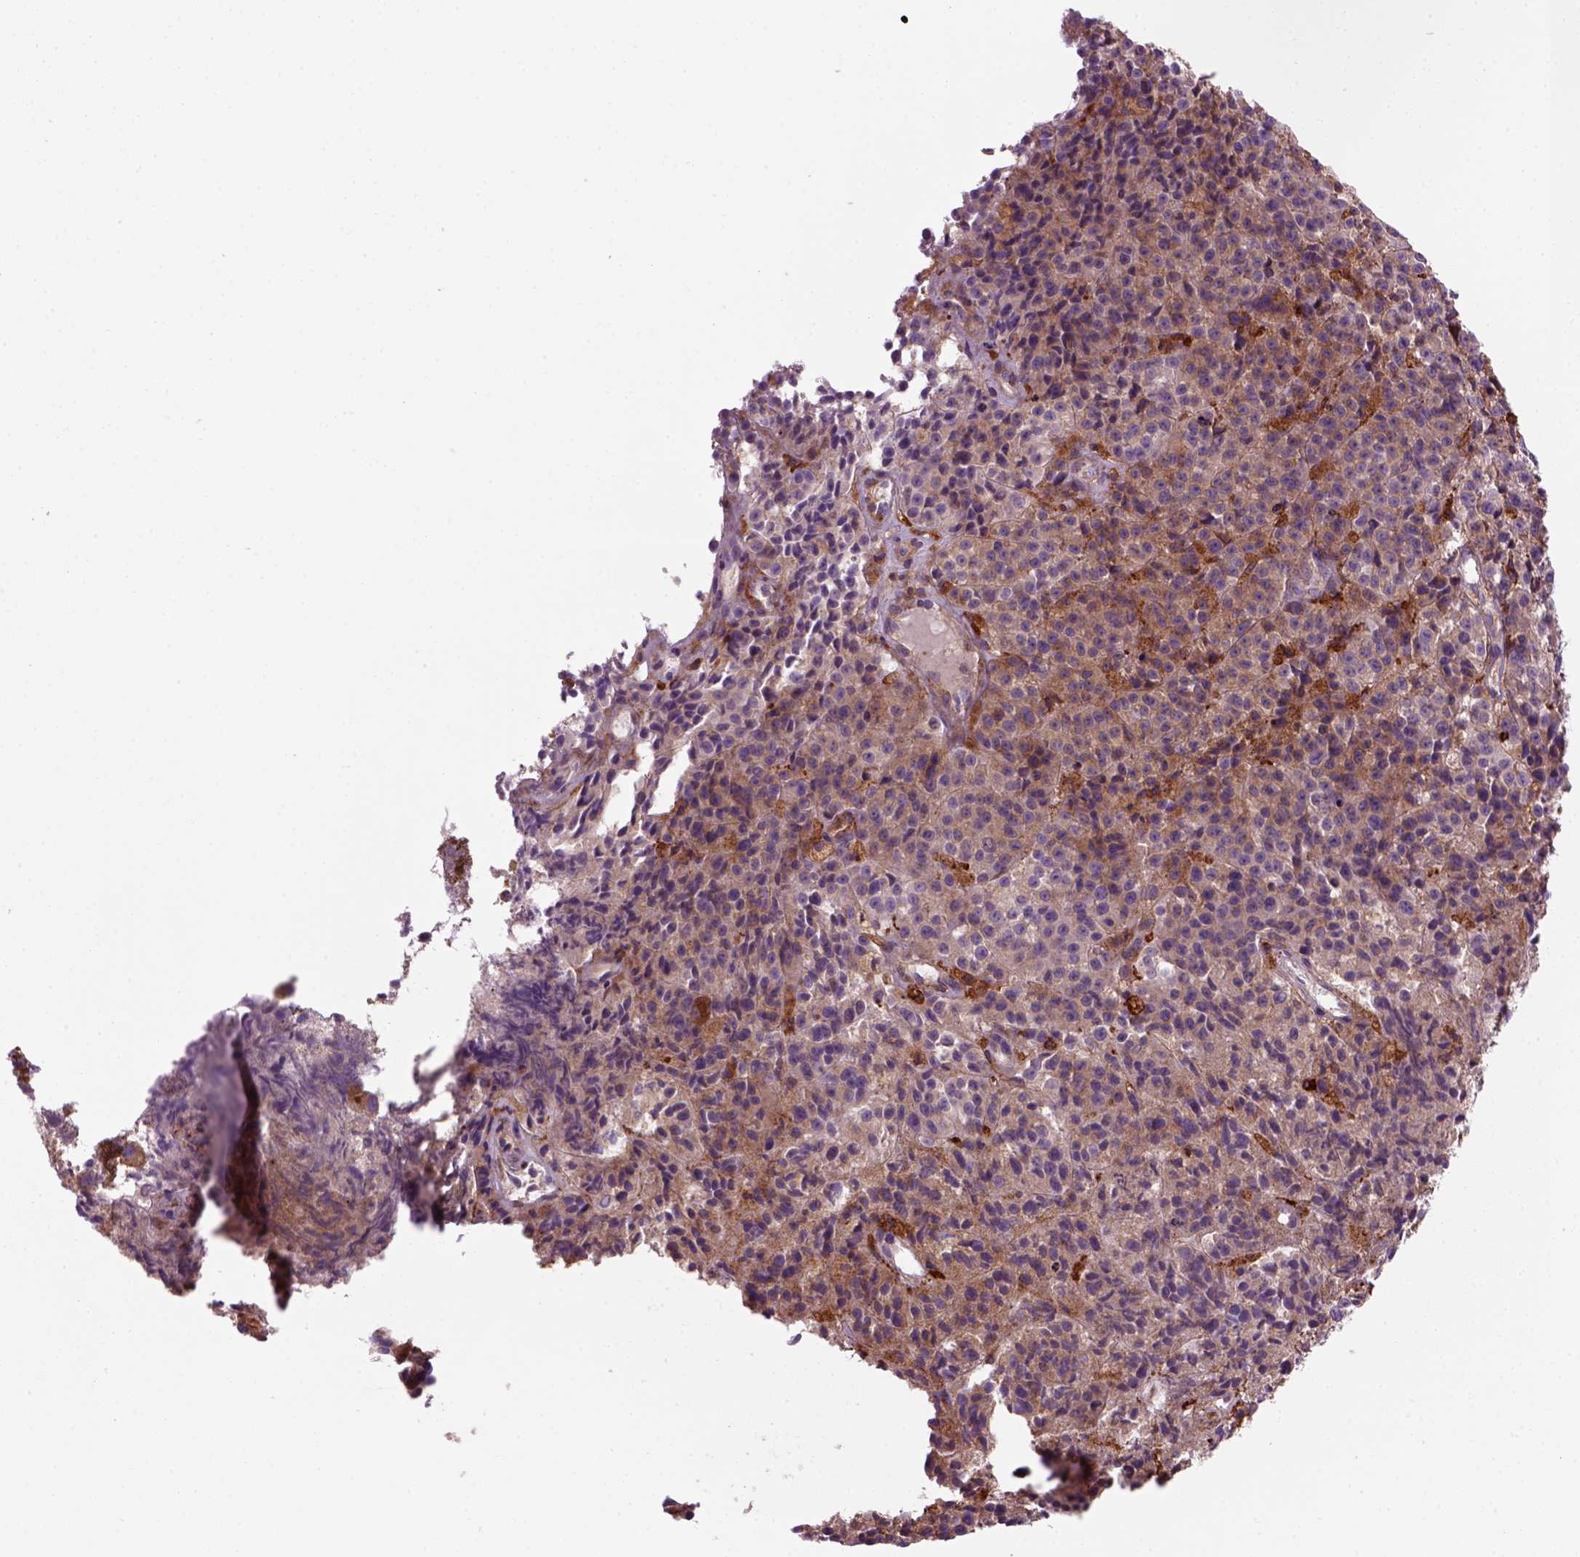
{"staining": {"intensity": "moderate", "quantity": ">75%", "location": "cytoplasmic/membranous"}, "tissue": "melanoma", "cell_type": "Tumor cells", "image_type": "cancer", "snomed": [{"axis": "morphology", "description": "Malignant melanoma, NOS"}, {"axis": "topography", "description": "Skin"}], "caption": "IHC micrograph of human malignant melanoma stained for a protein (brown), which demonstrates medium levels of moderate cytoplasmic/membranous expression in approximately >75% of tumor cells.", "gene": "MARCKS", "patient": {"sex": "female", "age": 58}}